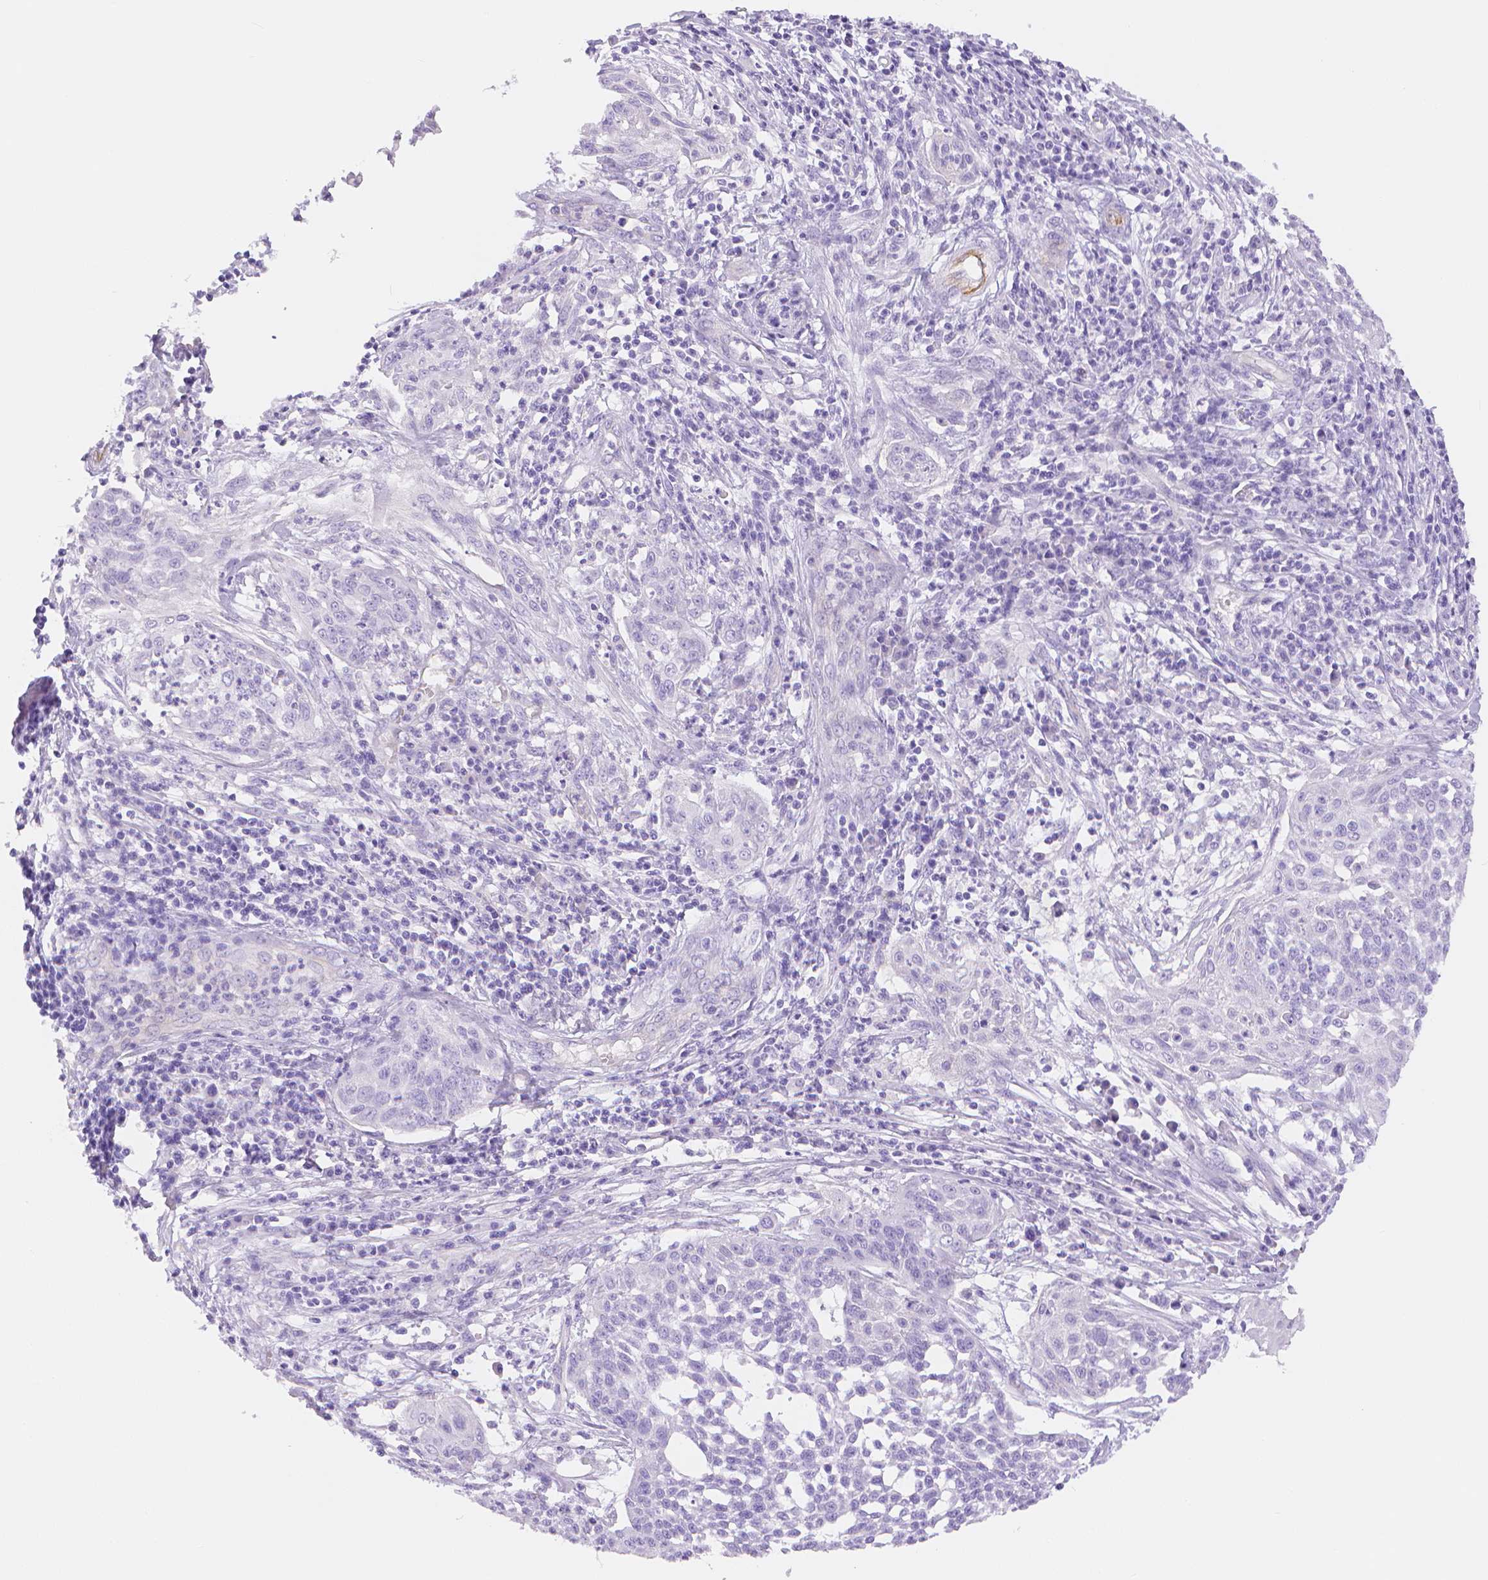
{"staining": {"intensity": "negative", "quantity": "none", "location": "none"}, "tissue": "cervical cancer", "cell_type": "Tumor cells", "image_type": "cancer", "snomed": [{"axis": "morphology", "description": "Squamous cell carcinoma, NOS"}, {"axis": "topography", "description": "Cervix"}], "caption": "Immunohistochemistry (IHC) of human cervical squamous cell carcinoma displays no staining in tumor cells.", "gene": "SLC27A5", "patient": {"sex": "female", "age": 34}}